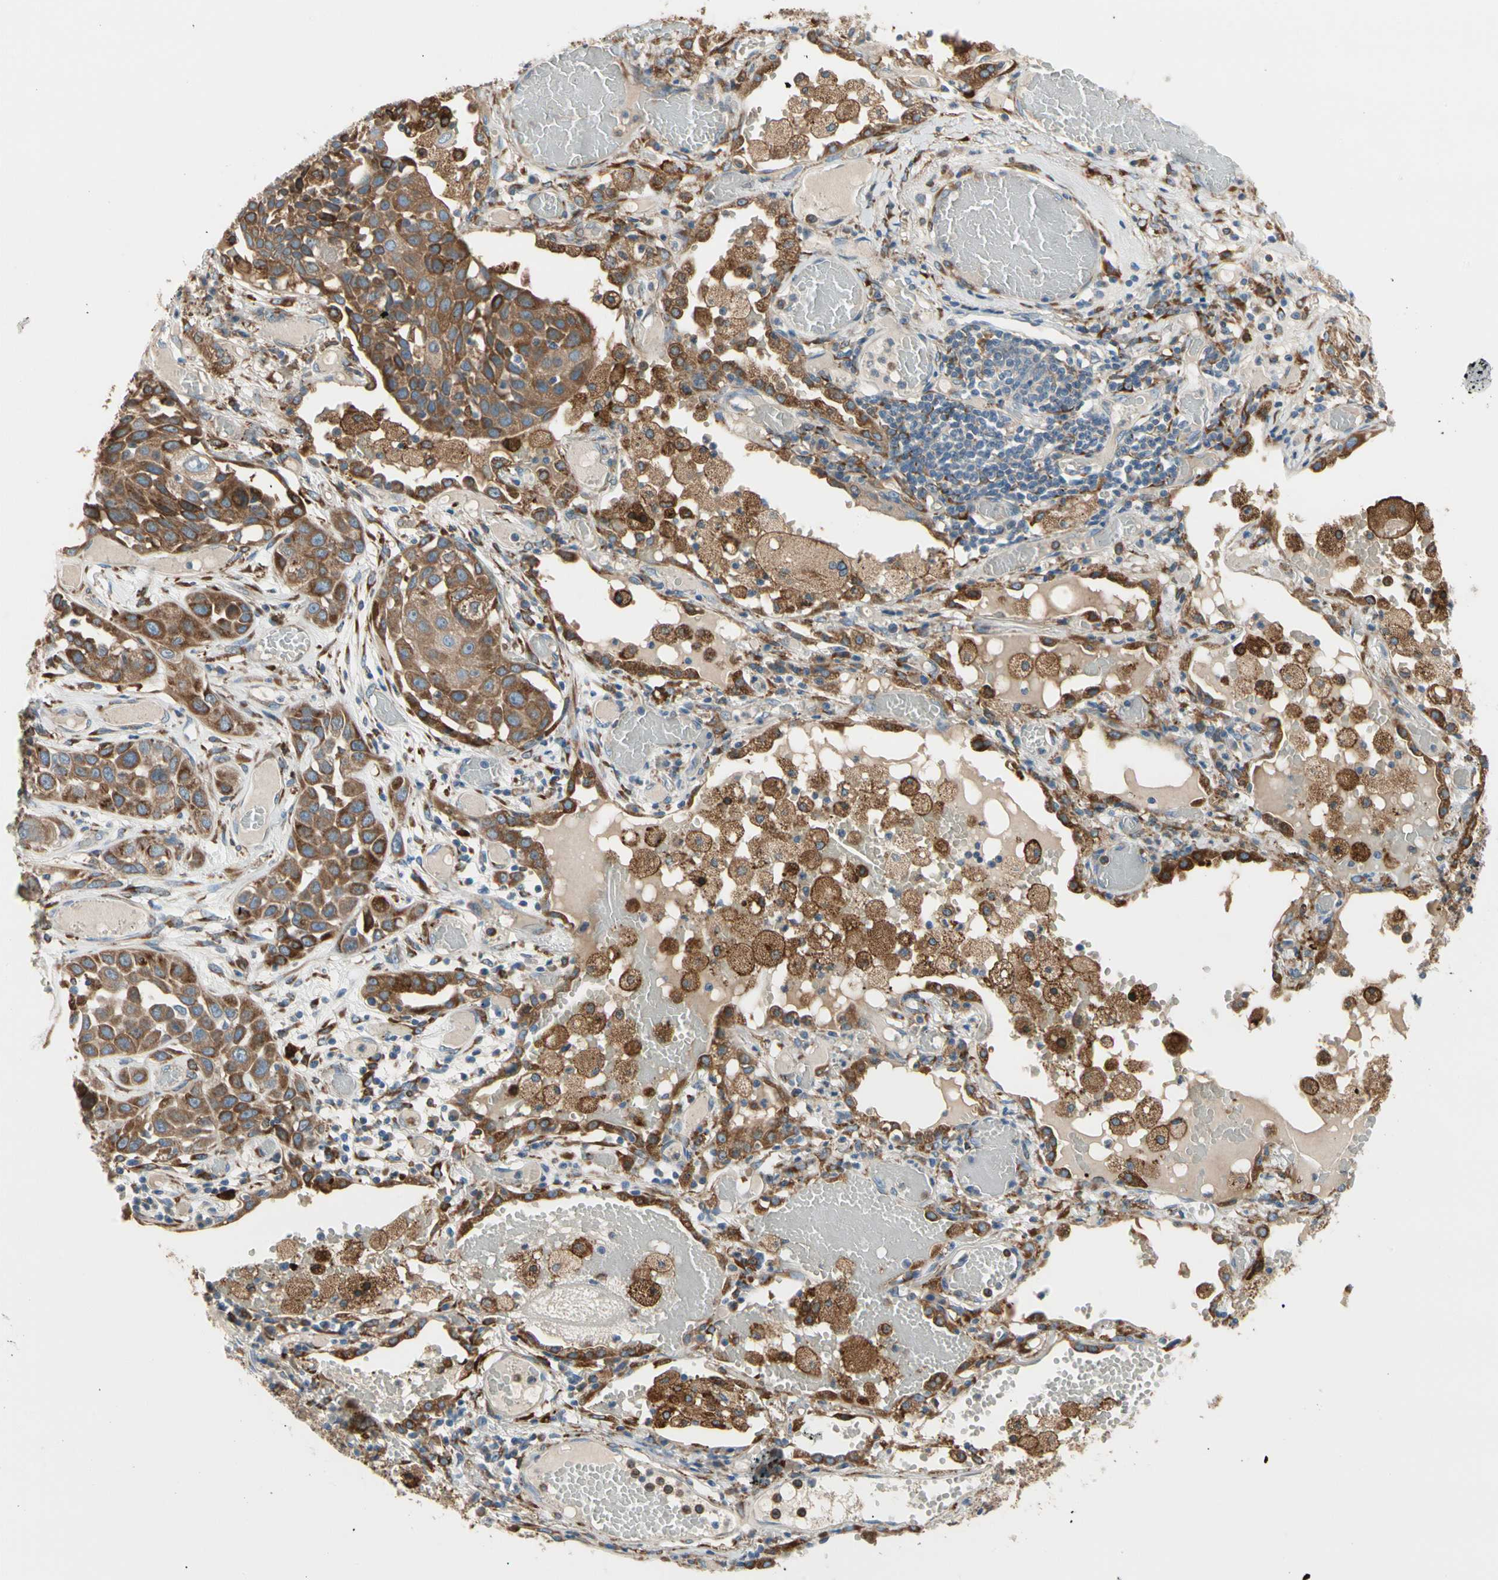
{"staining": {"intensity": "moderate", "quantity": ">75%", "location": "cytoplasmic/membranous"}, "tissue": "lung cancer", "cell_type": "Tumor cells", "image_type": "cancer", "snomed": [{"axis": "morphology", "description": "Squamous cell carcinoma, NOS"}, {"axis": "topography", "description": "Lung"}], "caption": "The image displays a brown stain indicating the presence of a protein in the cytoplasmic/membranous of tumor cells in lung squamous cell carcinoma.", "gene": "LRPAP1", "patient": {"sex": "male", "age": 71}}